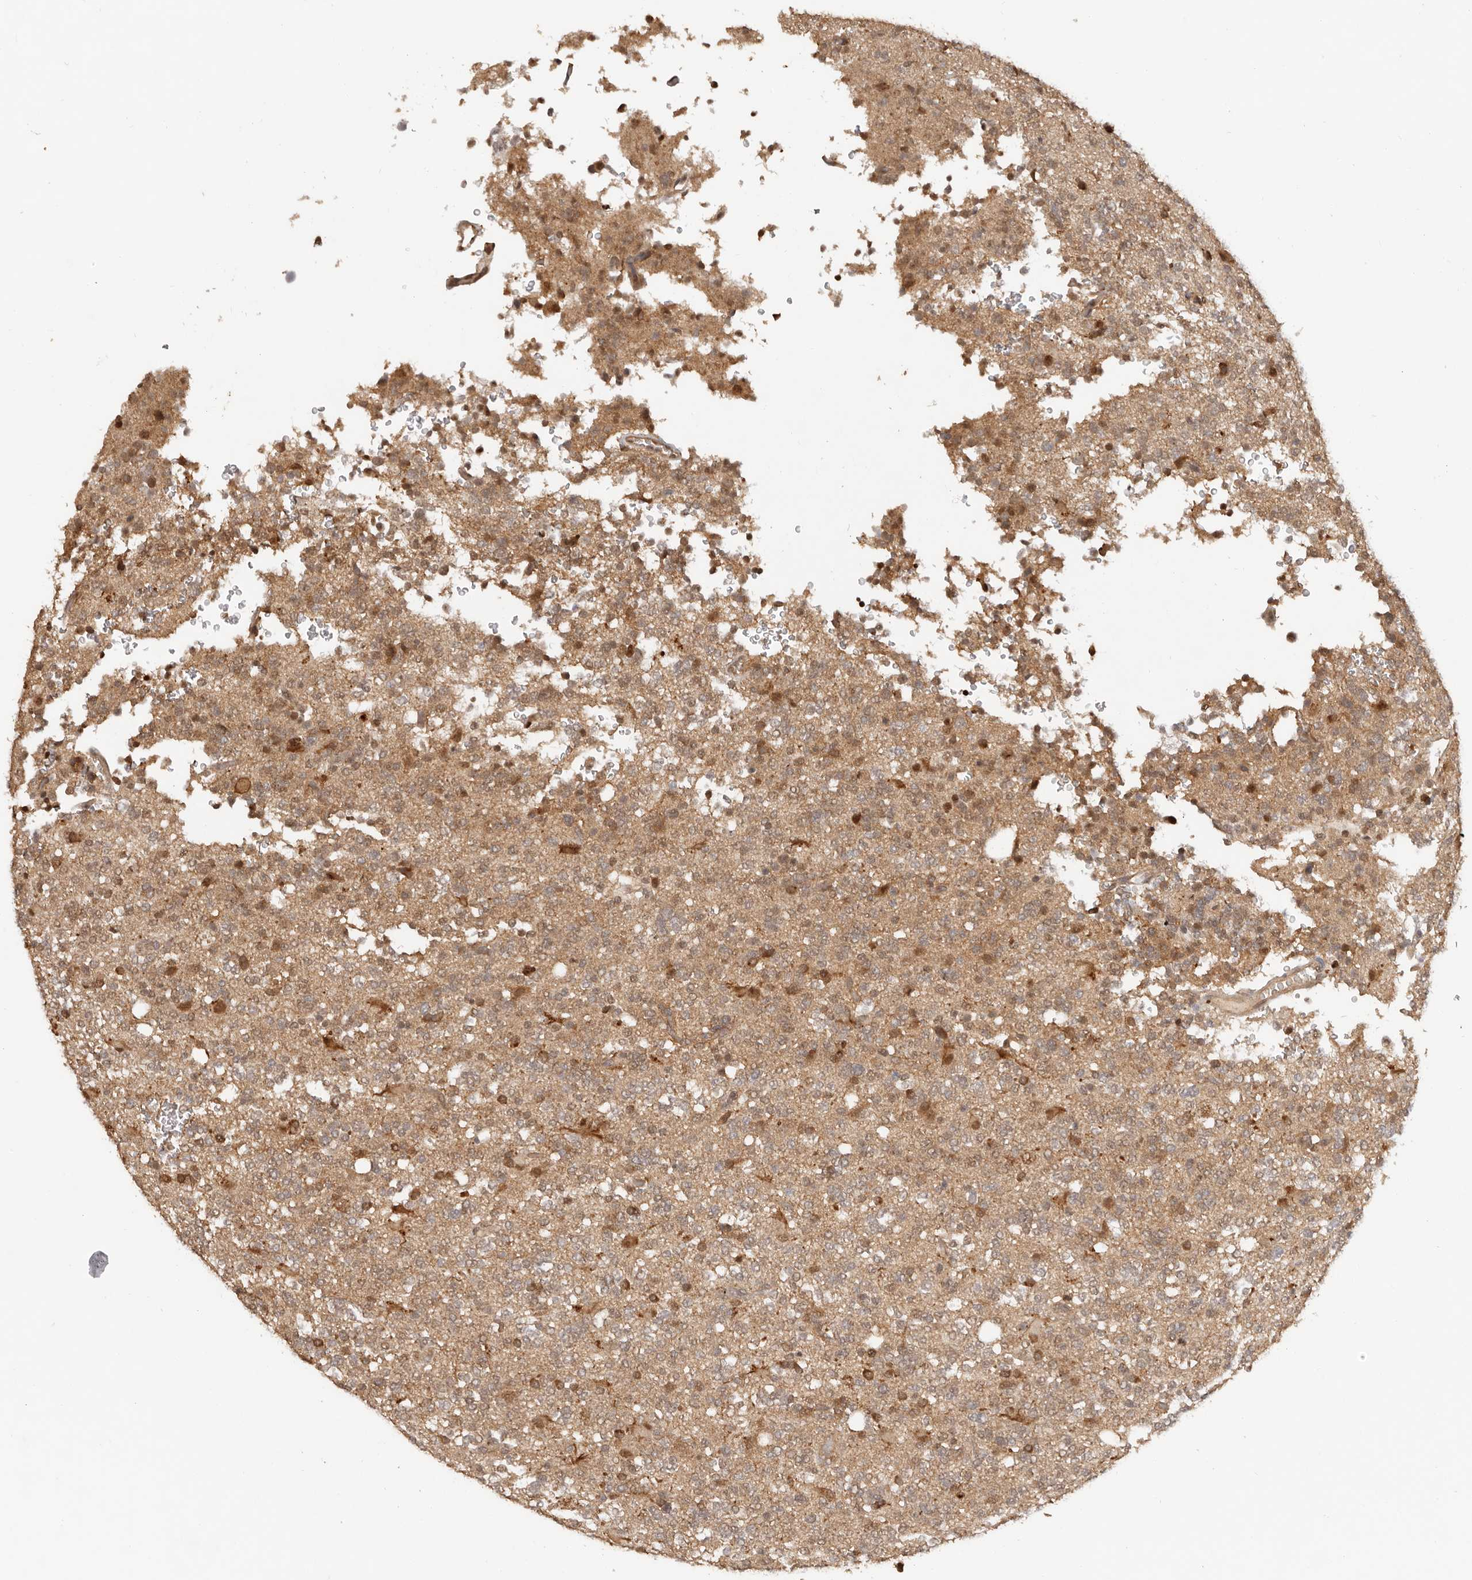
{"staining": {"intensity": "negative", "quantity": "none", "location": "none"}, "tissue": "glioma", "cell_type": "Tumor cells", "image_type": "cancer", "snomed": [{"axis": "morphology", "description": "Glioma, malignant, High grade"}, {"axis": "topography", "description": "Brain"}], "caption": "Histopathology image shows no protein positivity in tumor cells of glioma tissue. Brightfield microscopy of immunohistochemistry stained with DAB (3,3'-diaminobenzidine) (brown) and hematoxylin (blue), captured at high magnification.", "gene": "PSMA5", "patient": {"sex": "female", "age": 62}}